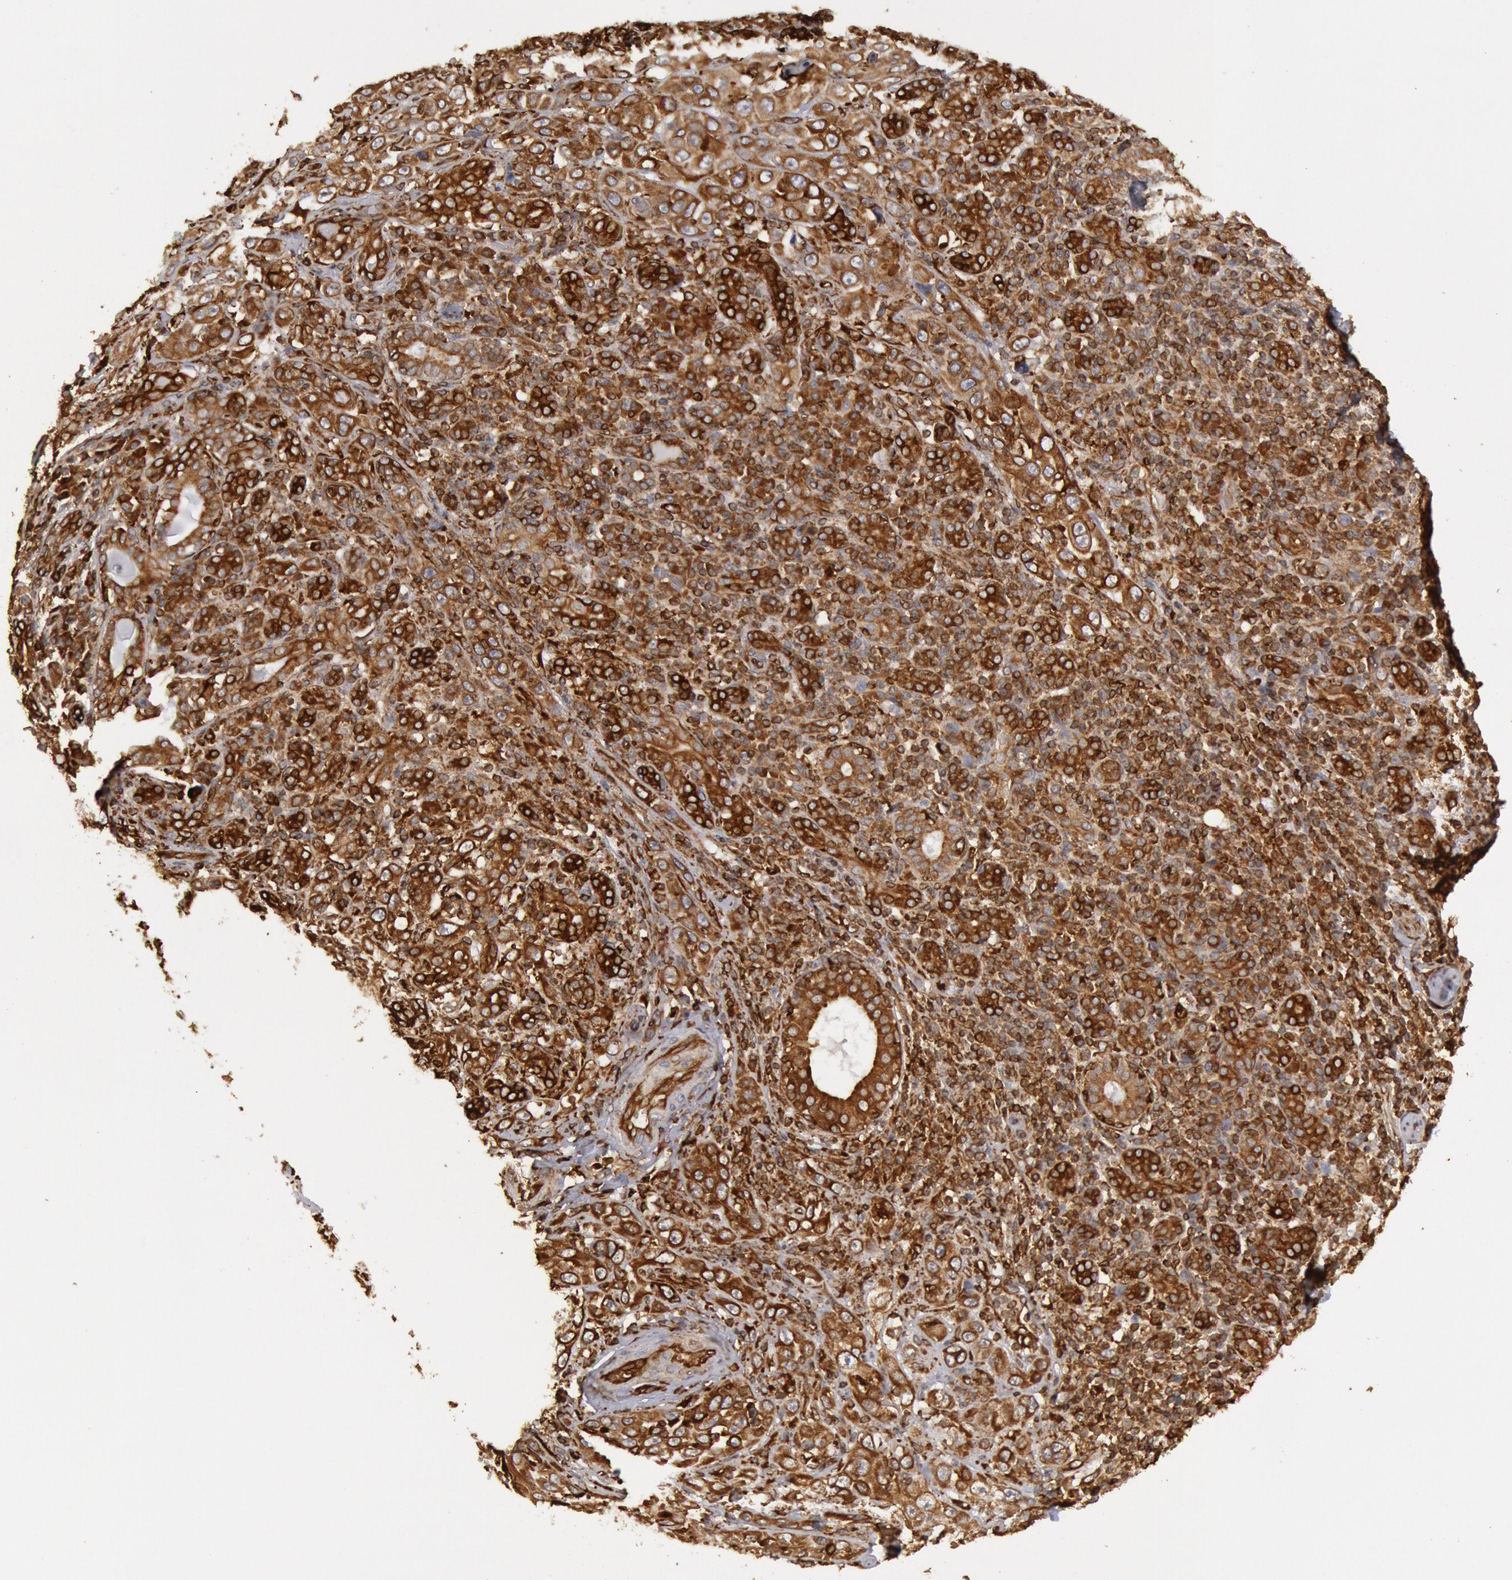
{"staining": {"intensity": "strong", "quantity": ">75%", "location": "cytoplasmic/membranous"}, "tissue": "skin cancer", "cell_type": "Tumor cells", "image_type": "cancer", "snomed": [{"axis": "morphology", "description": "Squamous cell carcinoma, NOS"}, {"axis": "topography", "description": "Skin"}], "caption": "Strong cytoplasmic/membranous positivity for a protein is appreciated in approximately >75% of tumor cells of squamous cell carcinoma (skin) using immunohistochemistry.", "gene": "TAP2", "patient": {"sex": "male", "age": 84}}